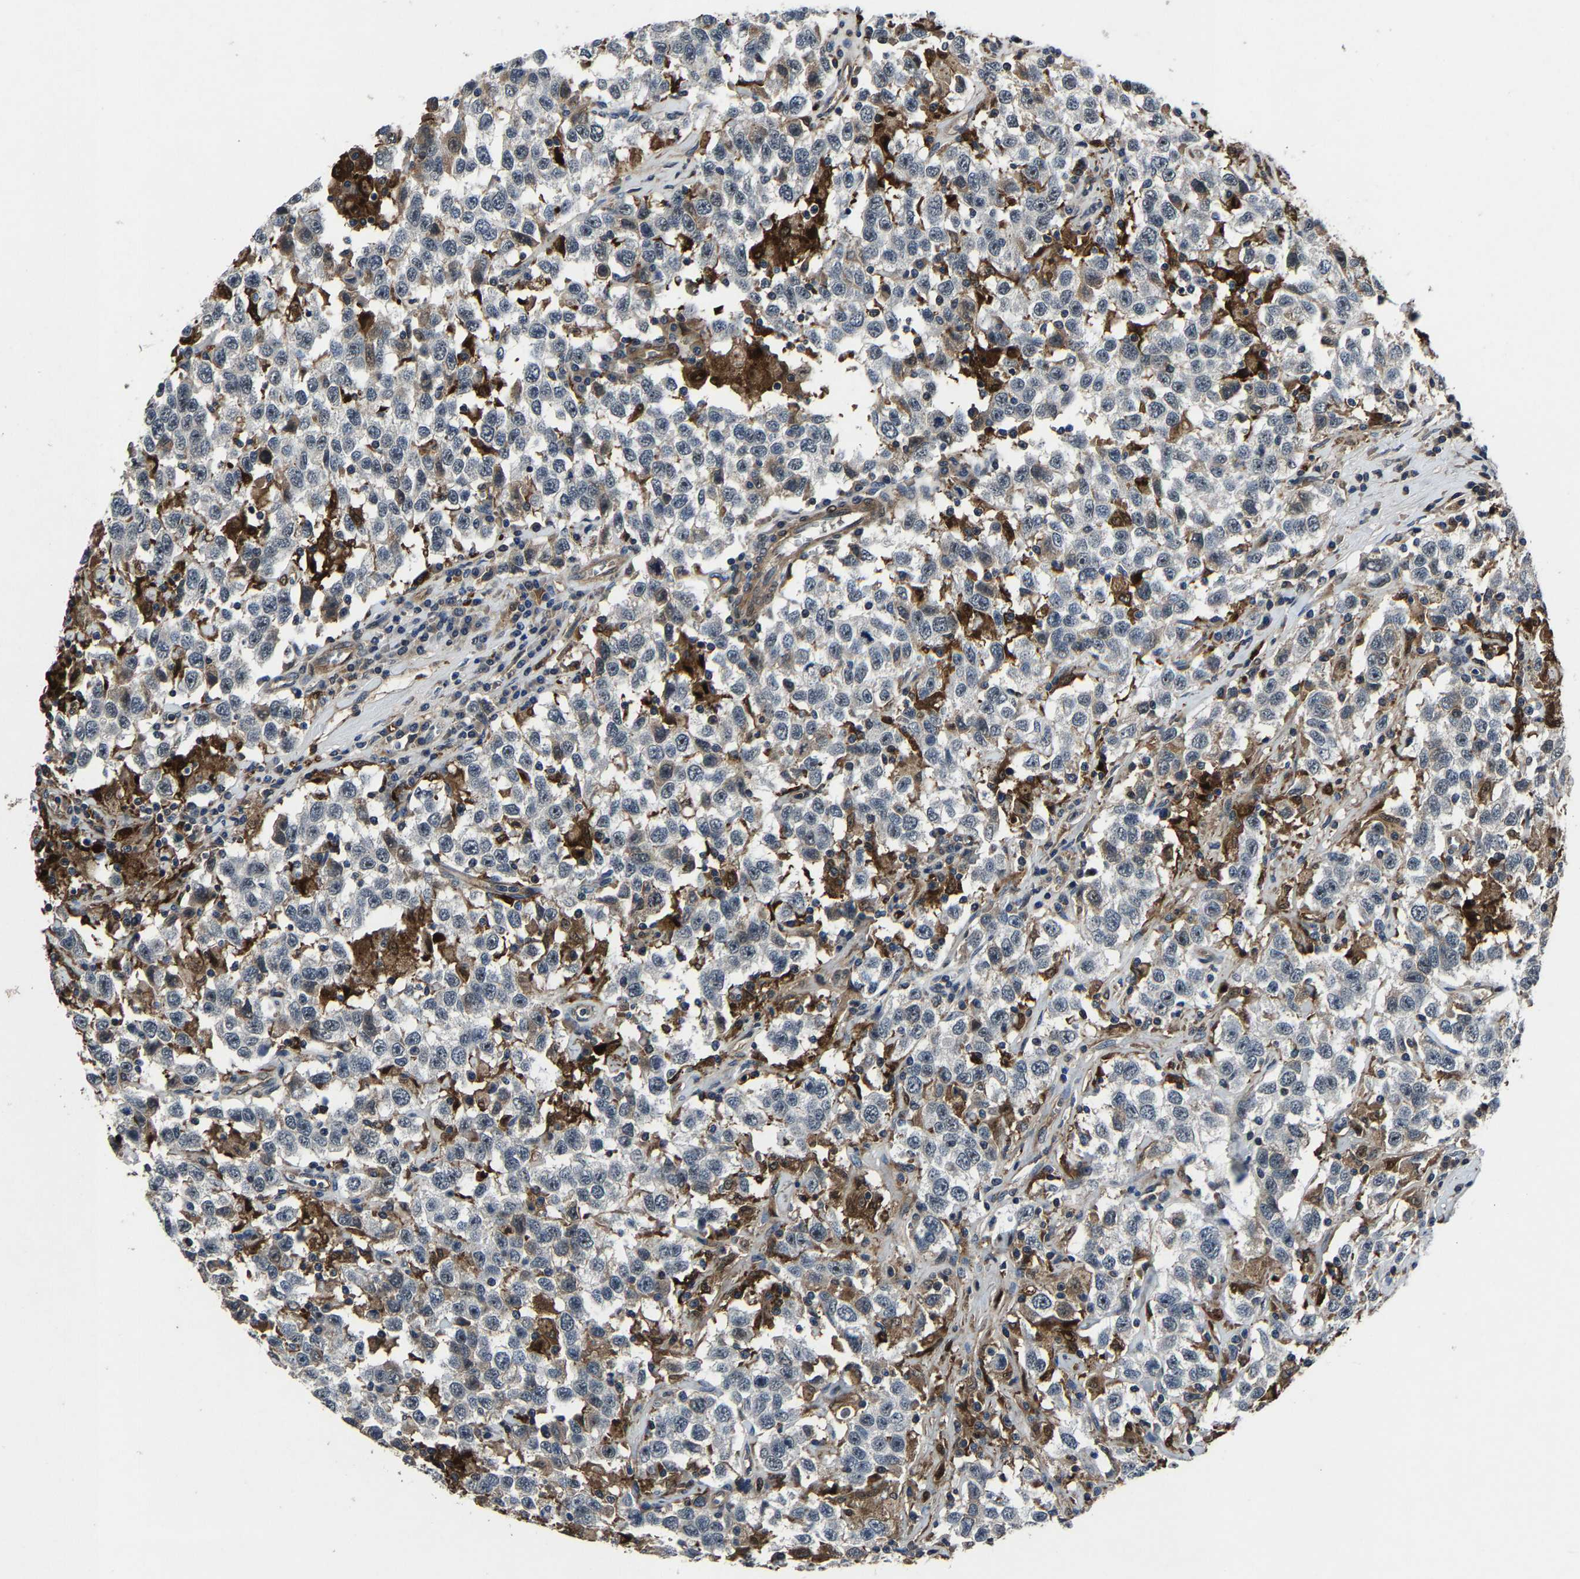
{"staining": {"intensity": "weak", "quantity": "<25%", "location": "cytoplasmic/membranous"}, "tissue": "testis cancer", "cell_type": "Tumor cells", "image_type": "cancer", "snomed": [{"axis": "morphology", "description": "Seminoma, NOS"}, {"axis": "topography", "description": "Testis"}], "caption": "There is no significant expression in tumor cells of testis cancer (seminoma). Nuclei are stained in blue.", "gene": "PCNX2", "patient": {"sex": "male", "age": 41}}